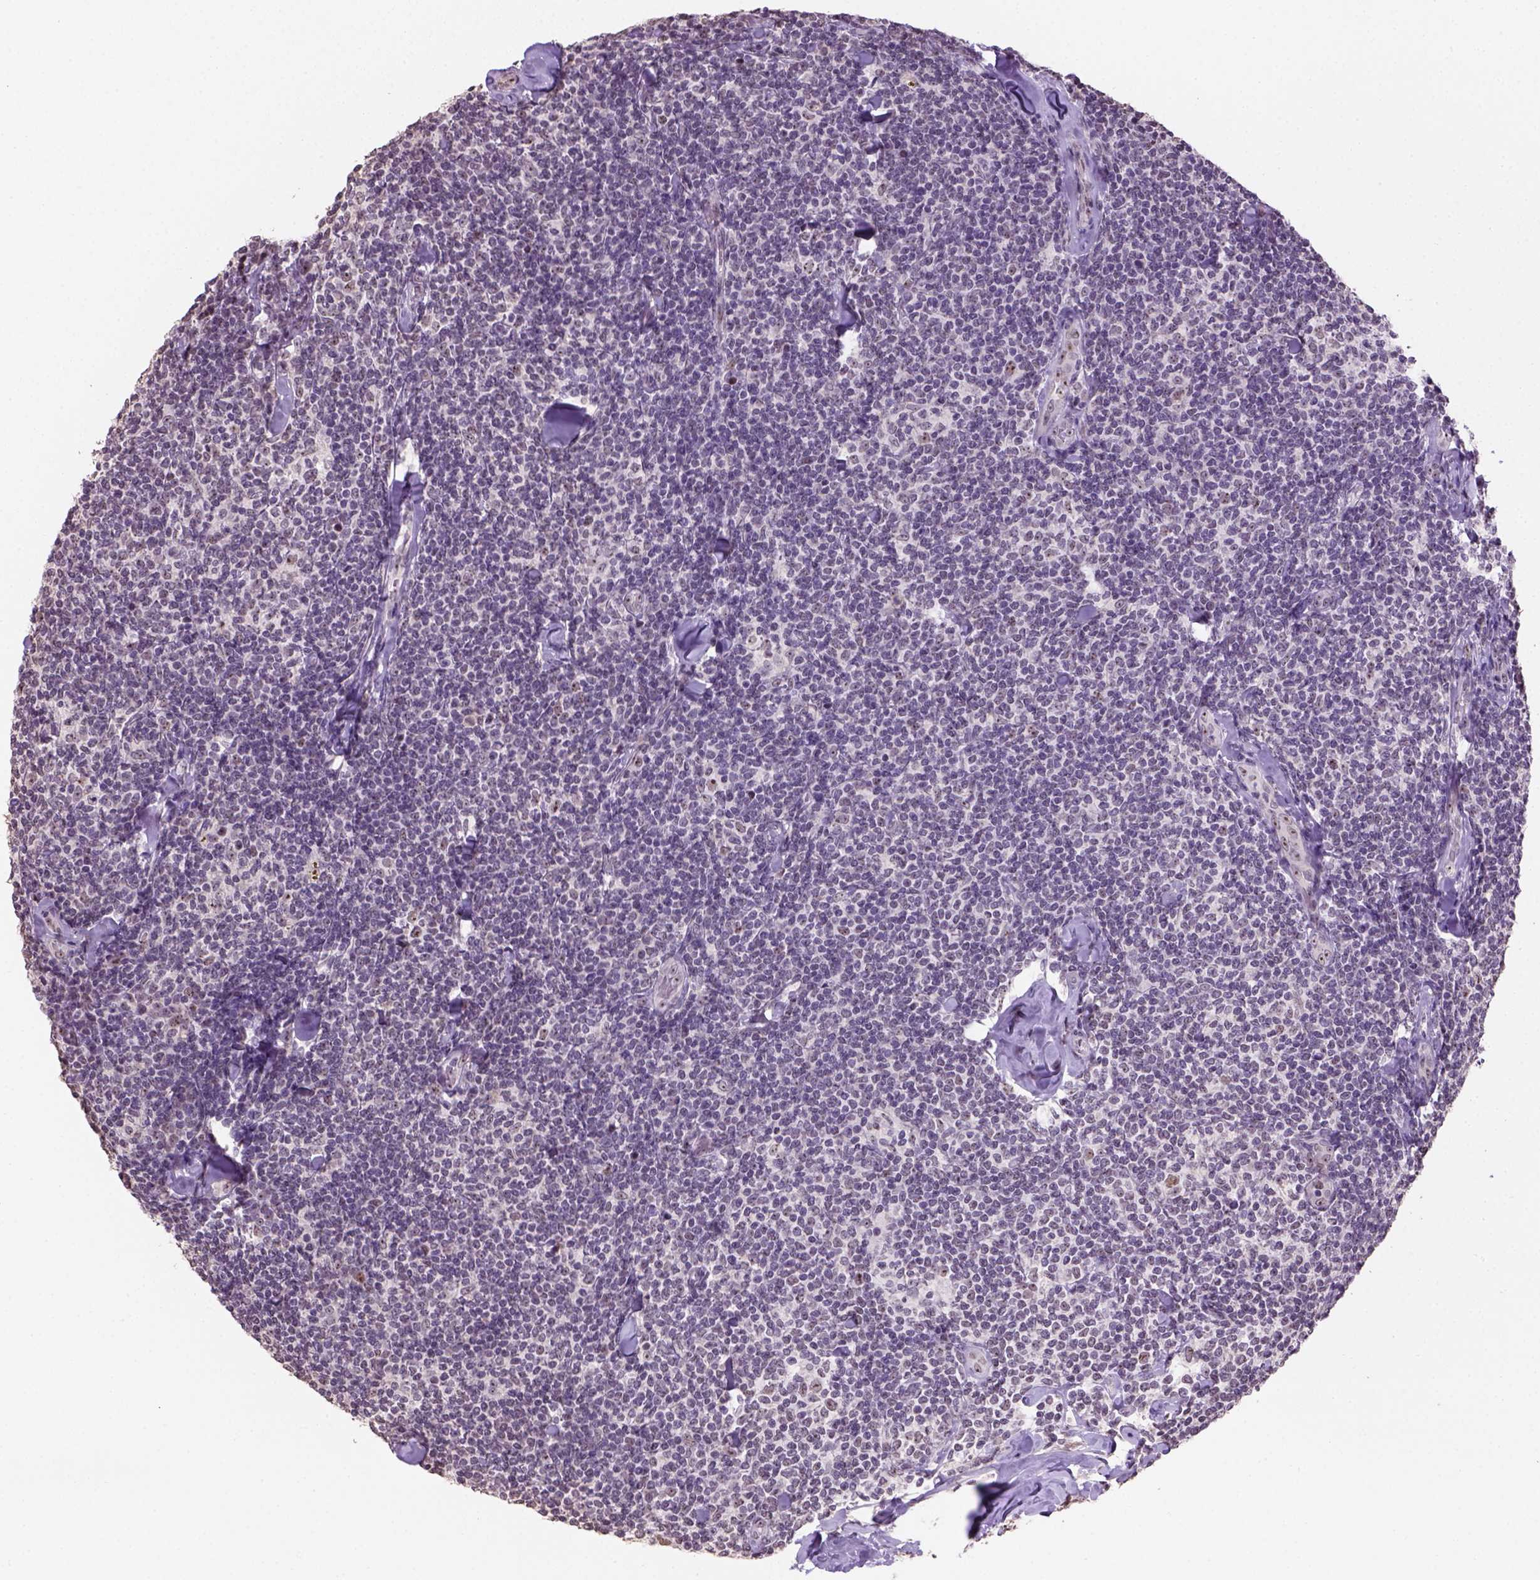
{"staining": {"intensity": "negative", "quantity": "none", "location": "none"}, "tissue": "lymphoma", "cell_type": "Tumor cells", "image_type": "cancer", "snomed": [{"axis": "morphology", "description": "Malignant lymphoma, non-Hodgkin's type, Low grade"}, {"axis": "topography", "description": "Lymph node"}], "caption": "Malignant lymphoma, non-Hodgkin's type (low-grade) stained for a protein using IHC shows no expression tumor cells.", "gene": "DDX50", "patient": {"sex": "female", "age": 56}}